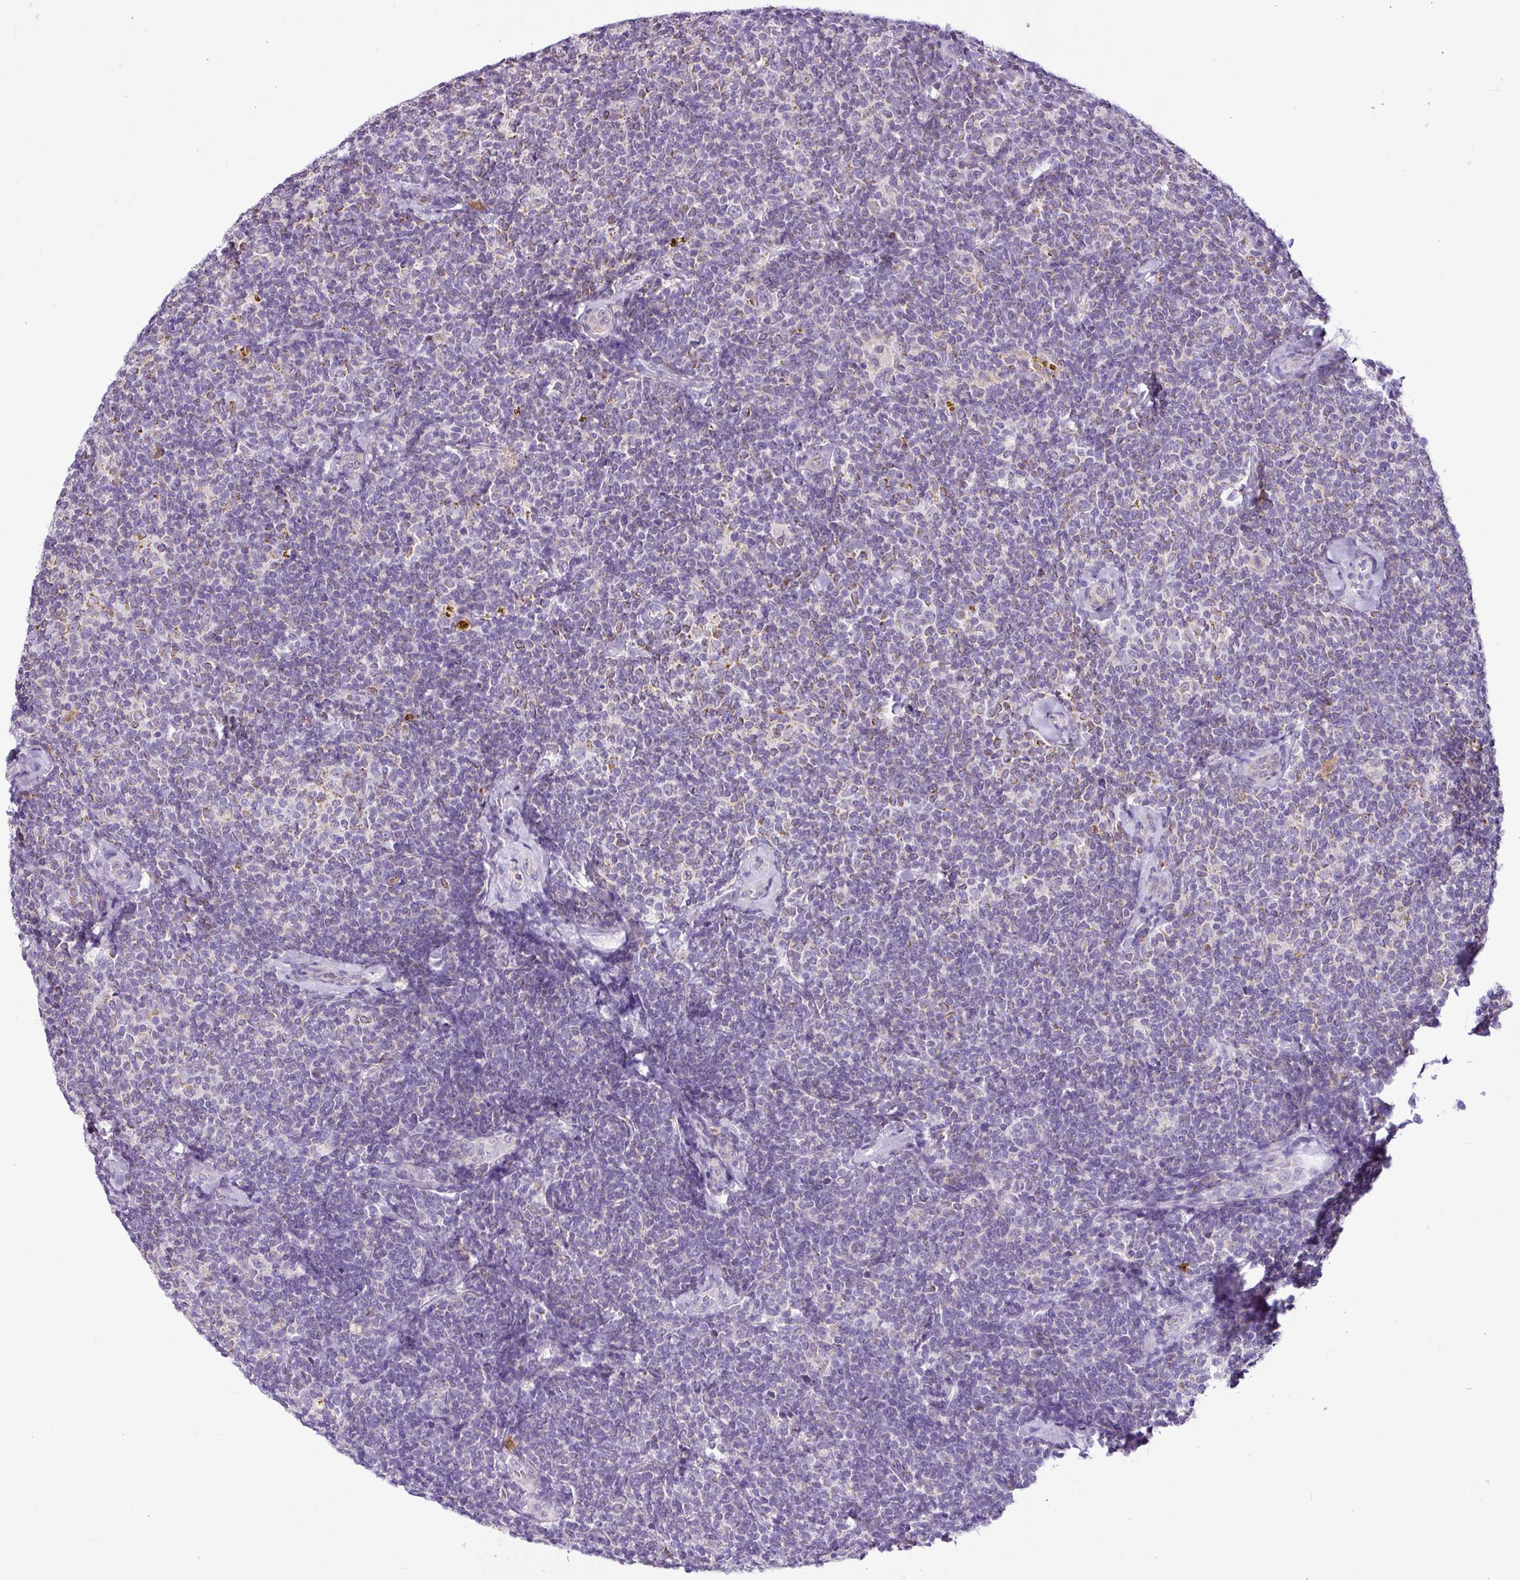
{"staining": {"intensity": "moderate", "quantity": "<25%", "location": "cytoplasmic/membranous"}, "tissue": "lymphoma", "cell_type": "Tumor cells", "image_type": "cancer", "snomed": [{"axis": "morphology", "description": "Malignant lymphoma, non-Hodgkin's type, Low grade"}, {"axis": "topography", "description": "Lymph node"}], "caption": "Brown immunohistochemical staining in human lymphoma demonstrates moderate cytoplasmic/membranous positivity in approximately <25% of tumor cells. (DAB (3,3'-diaminobenzidine) IHC with brightfield microscopy, high magnification).", "gene": "HMCN2", "patient": {"sex": "female", "age": 56}}